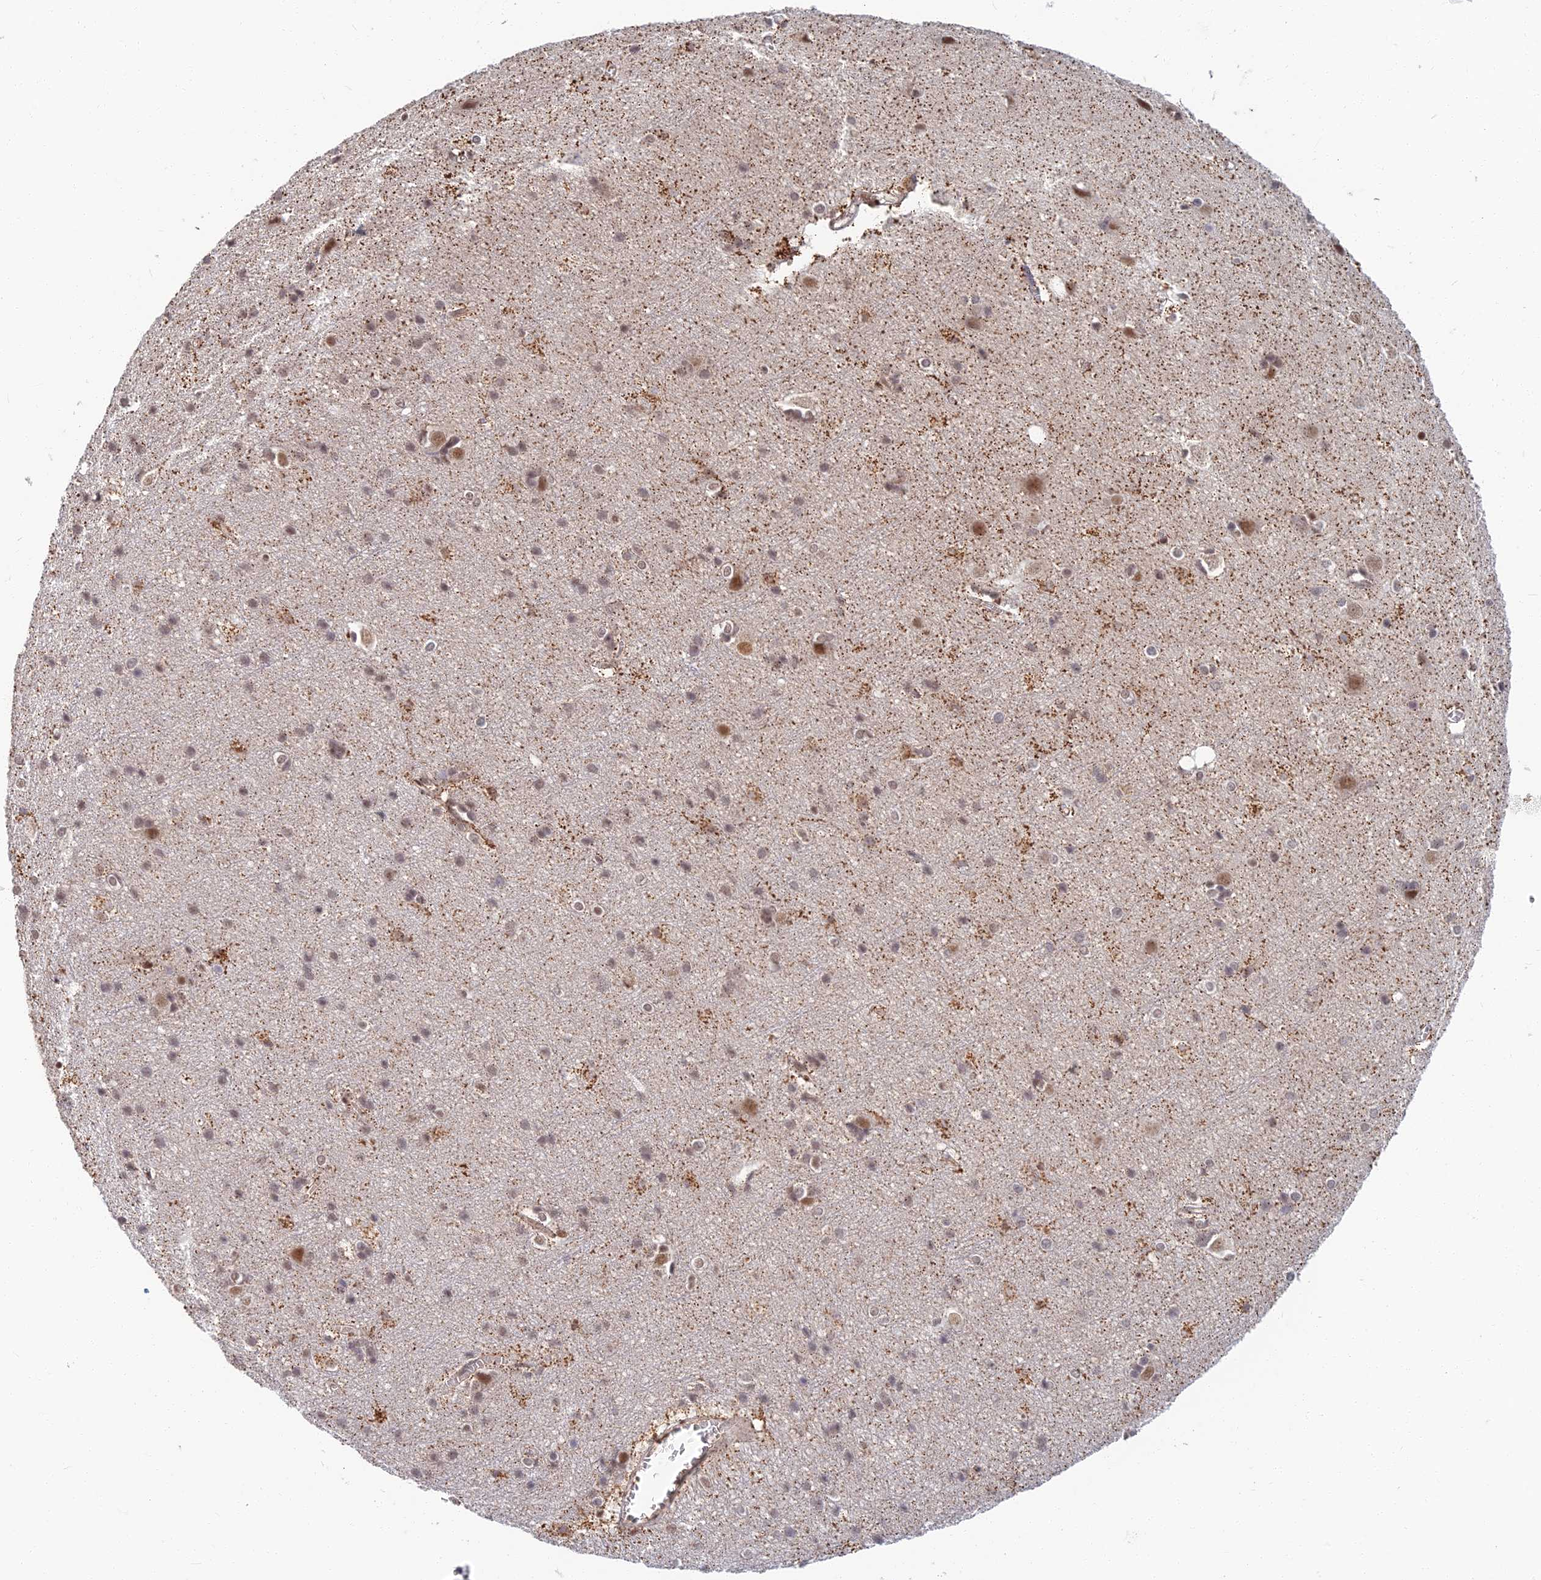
{"staining": {"intensity": "weak", "quantity": ">75%", "location": "nuclear"}, "tissue": "cerebral cortex", "cell_type": "Endothelial cells", "image_type": "normal", "snomed": [{"axis": "morphology", "description": "Normal tissue, NOS"}, {"axis": "topography", "description": "Cerebral cortex"}], "caption": "Immunohistochemistry staining of normal cerebral cortex, which reveals low levels of weak nuclear expression in about >75% of endothelial cells indicating weak nuclear protein positivity. The staining was performed using DAB (brown) for protein detection and nuclei were counterstained in hematoxylin (blue).", "gene": "TCEA2", "patient": {"sex": "male", "age": 54}}